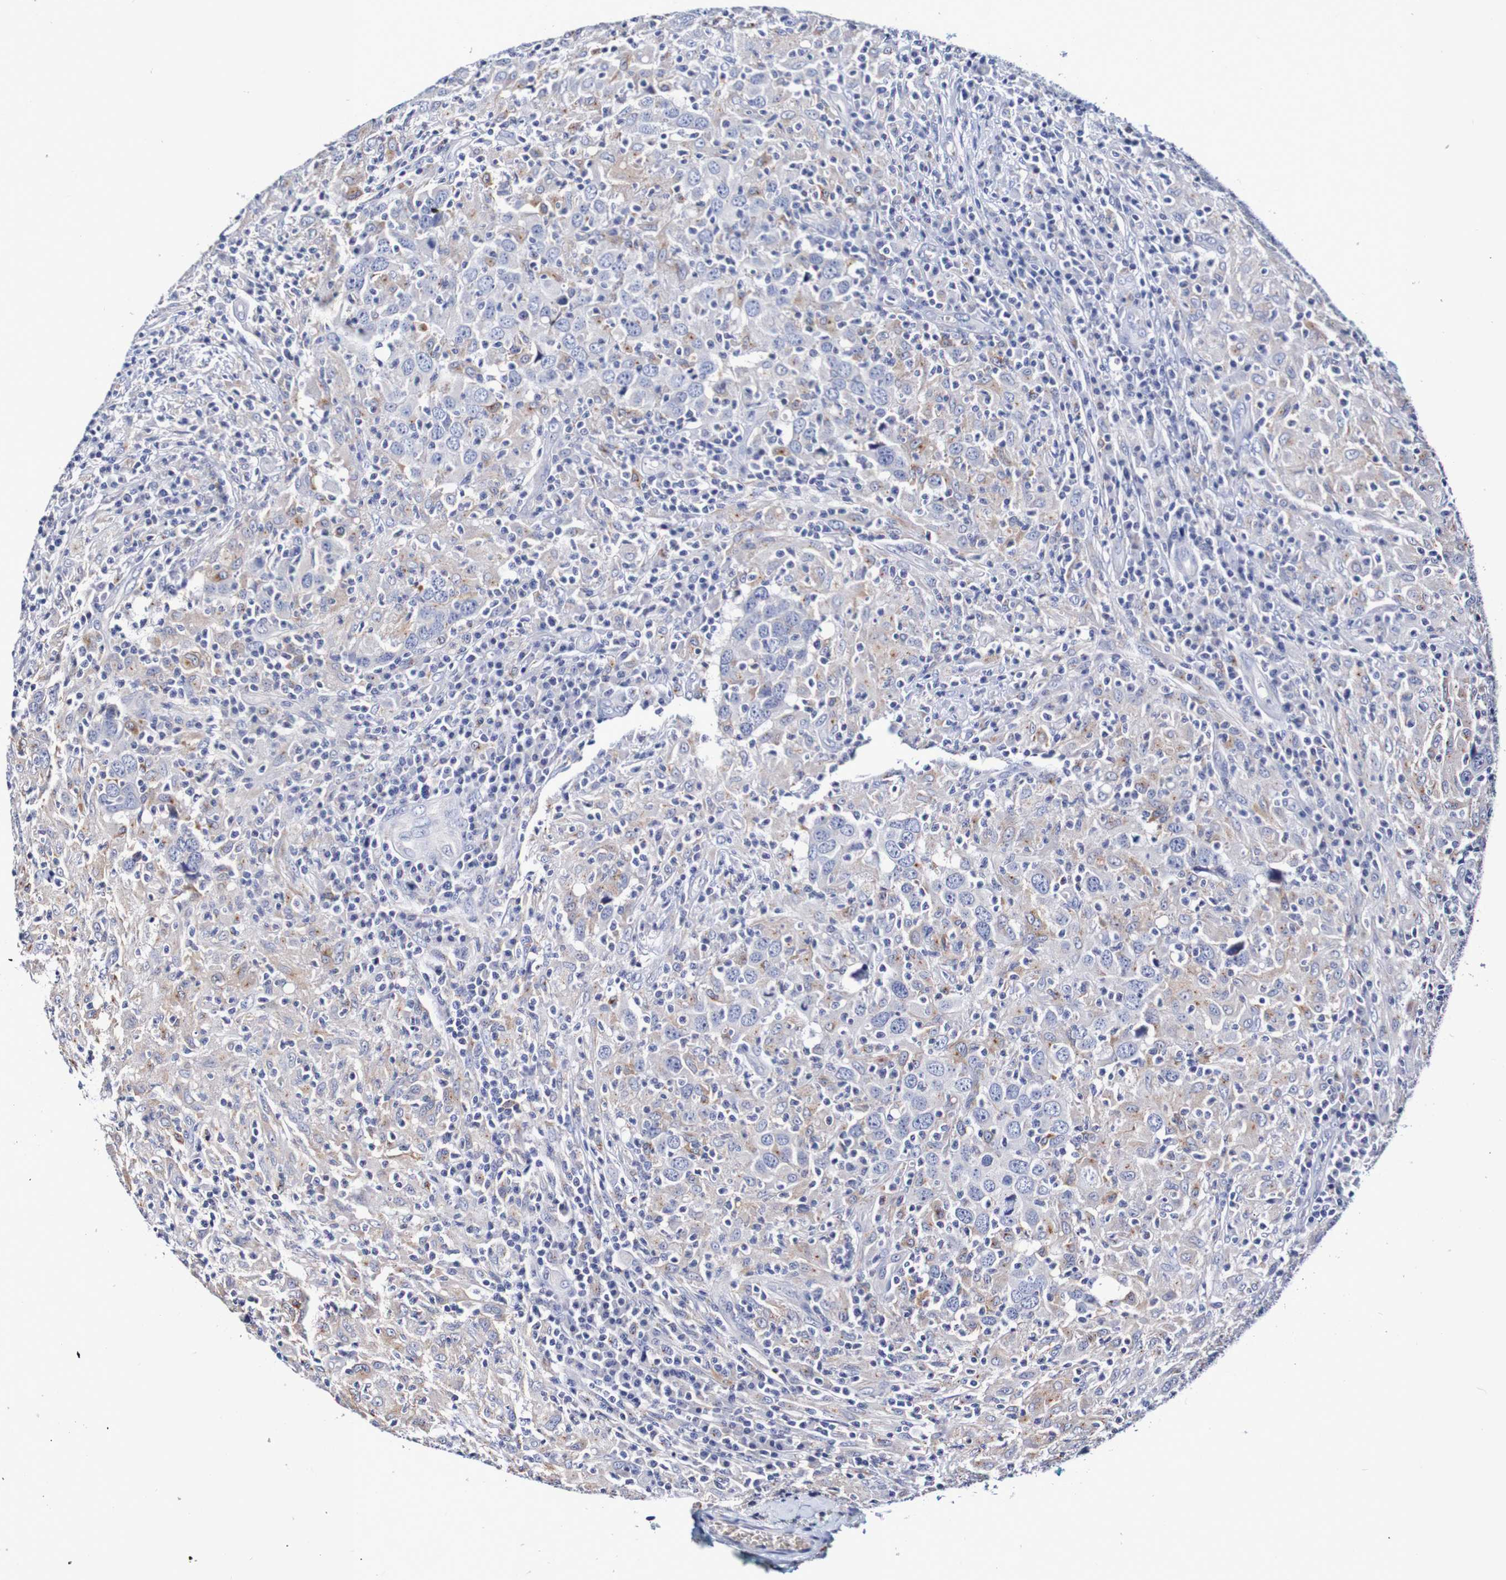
{"staining": {"intensity": "negative", "quantity": "none", "location": "none"}, "tissue": "head and neck cancer", "cell_type": "Tumor cells", "image_type": "cancer", "snomed": [{"axis": "morphology", "description": "Adenocarcinoma, NOS"}, {"axis": "topography", "description": "Salivary gland"}, {"axis": "topography", "description": "Head-Neck"}], "caption": "This is an immunohistochemistry histopathology image of human head and neck cancer. There is no staining in tumor cells.", "gene": "SEZ6", "patient": {"sex": "female", "age": 65}}